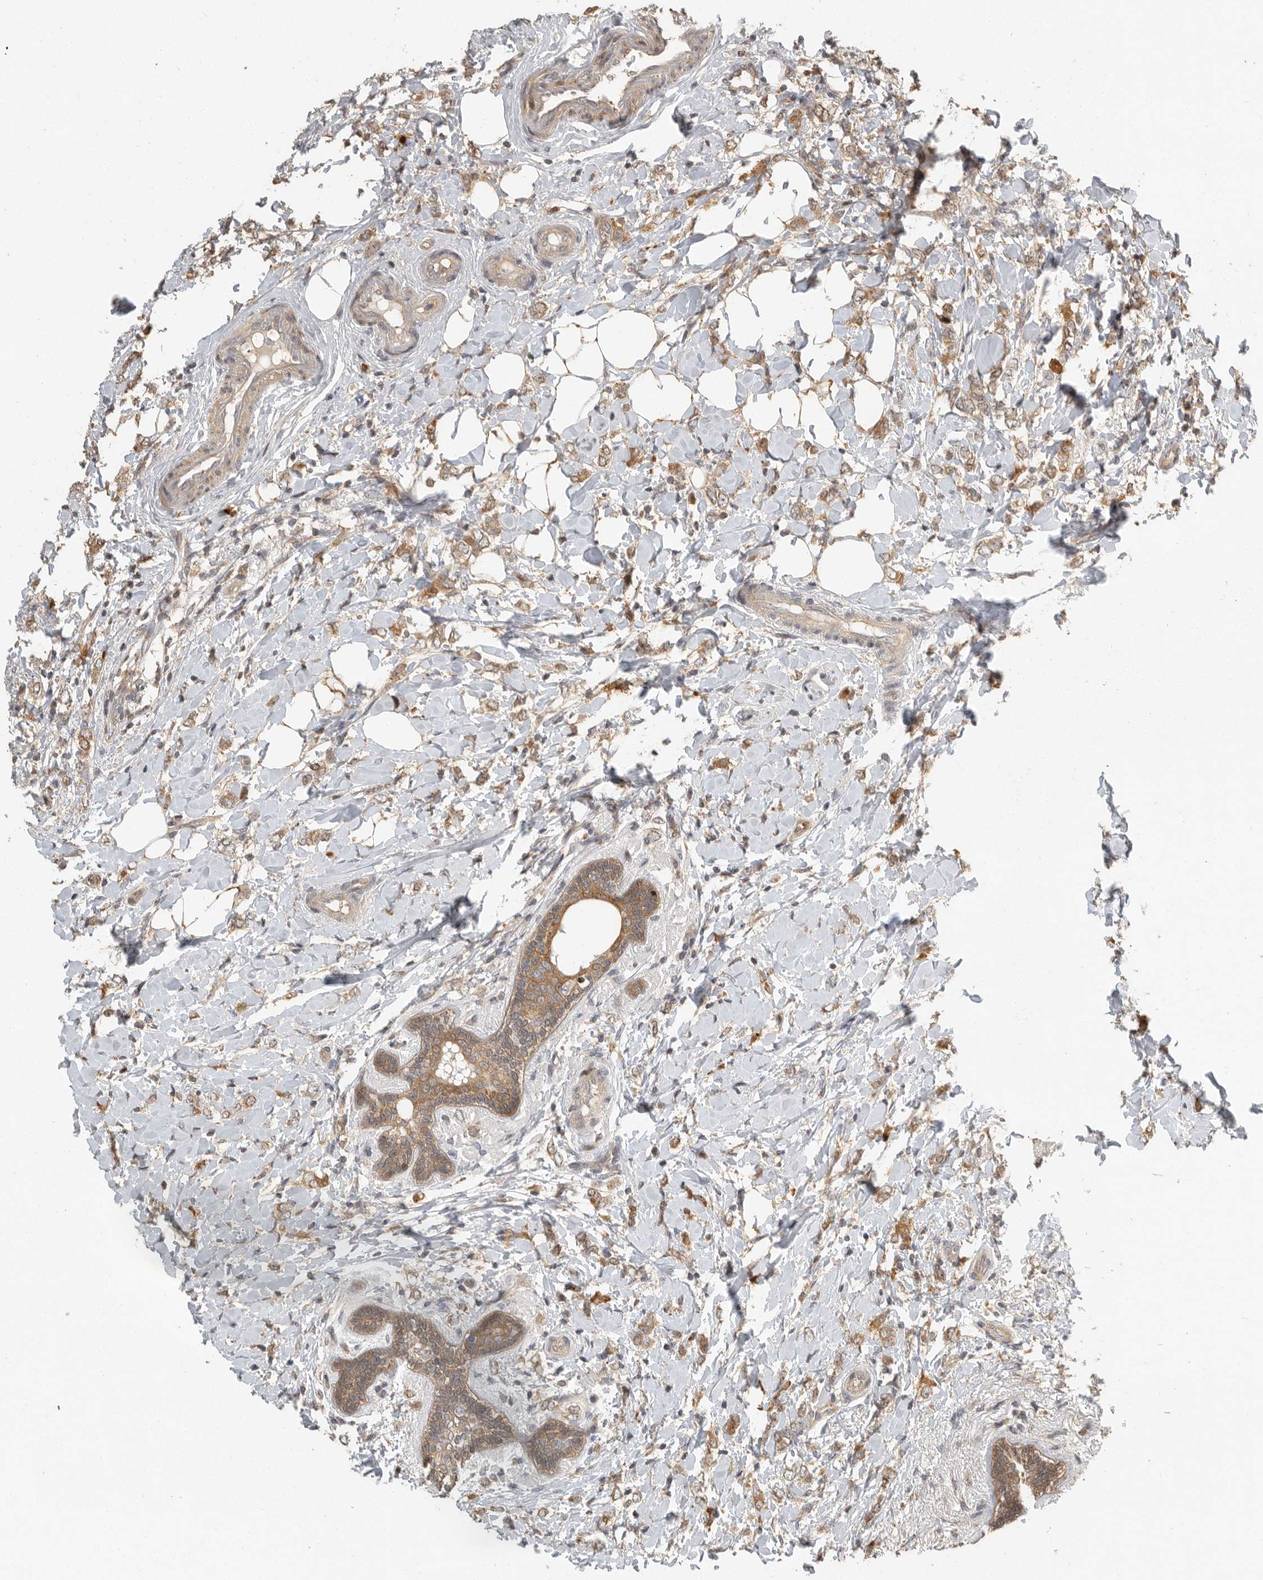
{"staining": {"intensity": "moderate", "quantity": ">75%", "location": "cytoplasmic/membranous"}, "tissue": "breast cancer", "cell_type": "Tumor cells", "image_type": "cancer", "snomed": [{"axis": "morphology", "description": "Normal tissue, NOS"}, {"axis": "morphology", "description": "Lobular carcinoma"}, {"axis": "topography", "description": "Breast"}], "caption": "Immunohistochemistry (IHC) histopathology image of human breast cancer (lobular carcinoma) stained for a protein (brown), which demonstrates medium levels of moderate cytoplasmic/membranous staining in approximately >75% of tumor cells.", "gene": "SWT1", "patient": {"sex": "female", "age": 47}}